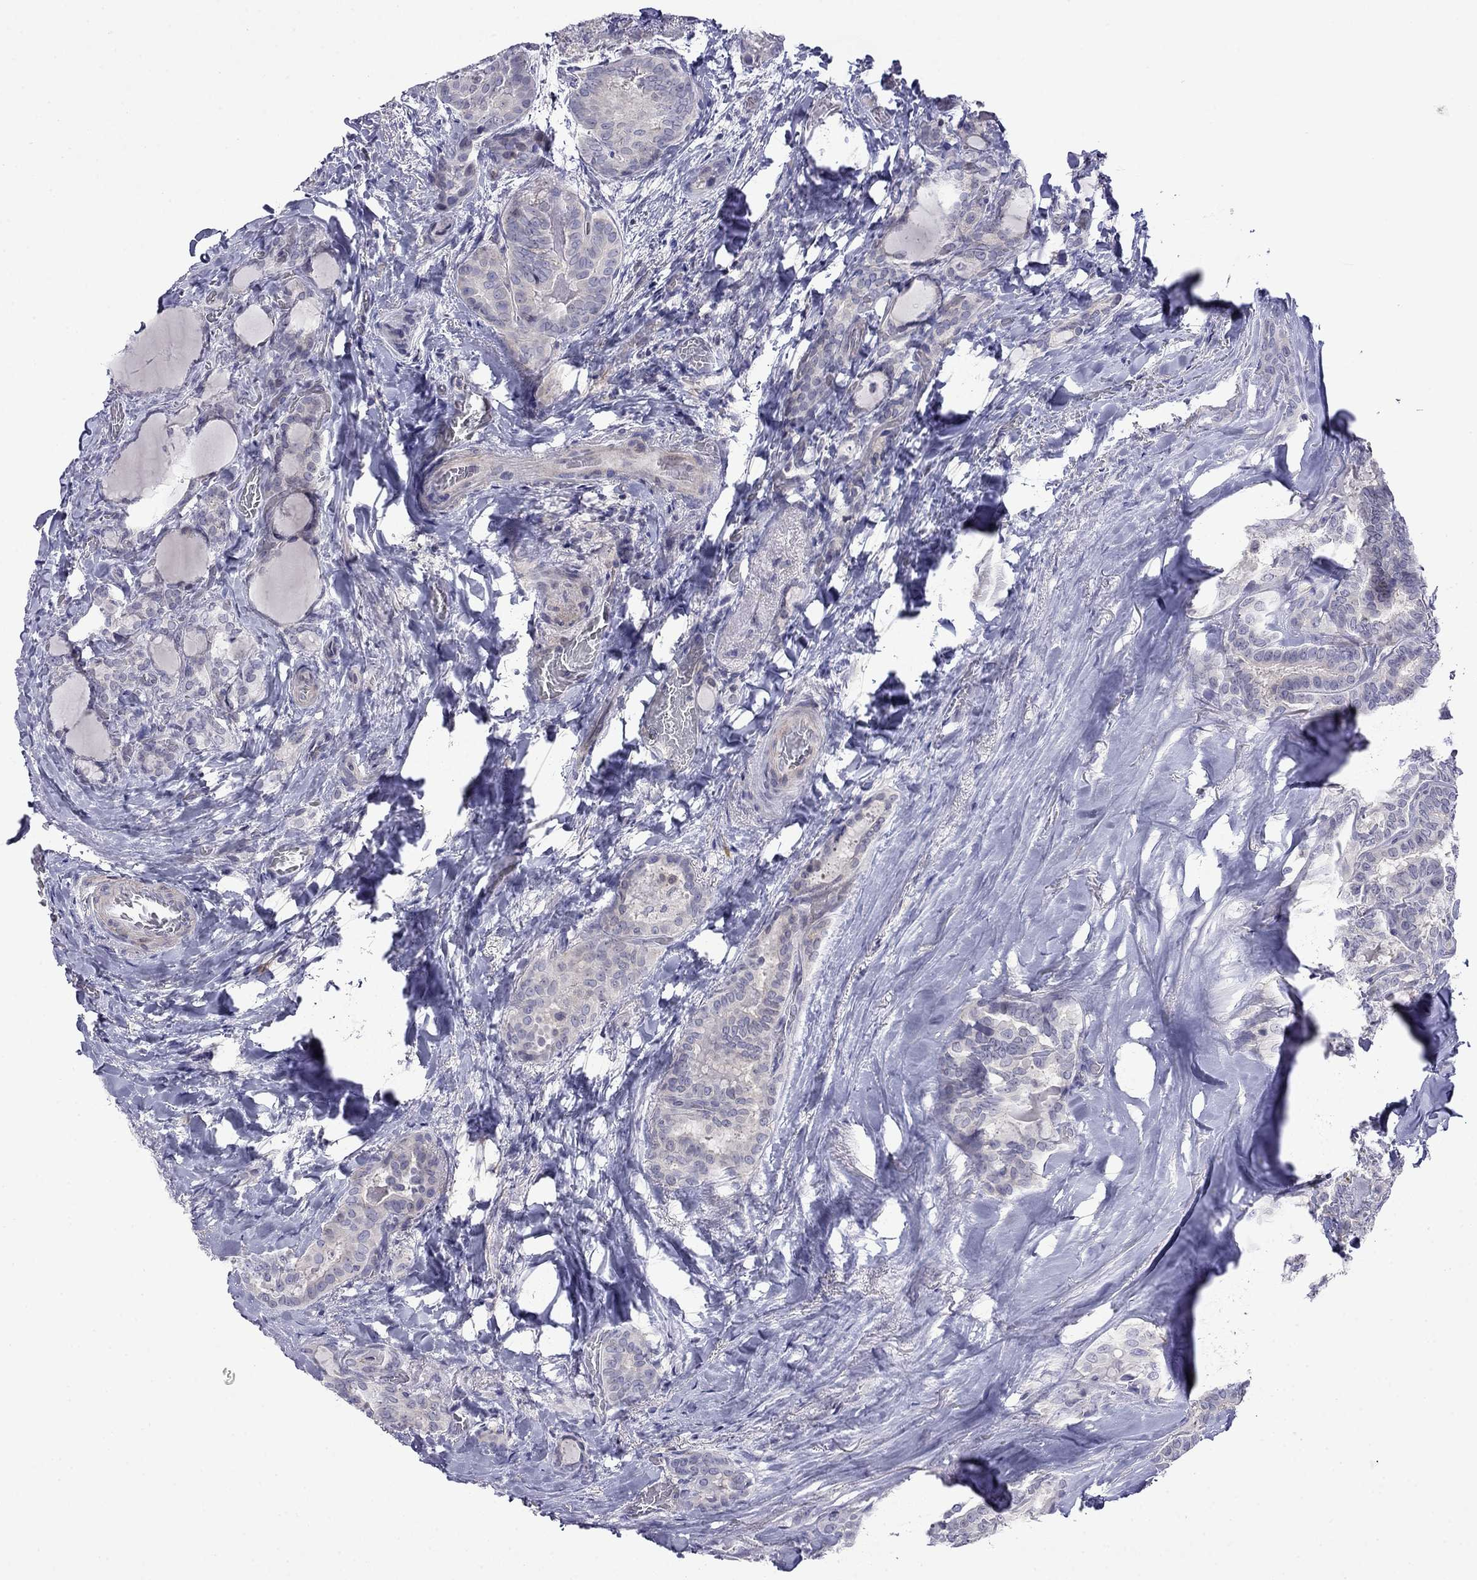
{"staining": {"intensity": "negative", "quantity": "none", "location": "none"}, "tissue": "thyroid cancer", "cell_type": "Tumor cells", "image_type": "cancer", "snomed": [{"axis": "morphology", "description": "Papillary adenocarcinoma, NOS"}, {"axis": "topography", "description": "Thyroid gland"}], "caption": "An immunohistochemistry (IHC) histopathology image of thyroid cancer (papillary adenocarcinoma) is shown. There is no staining in tumor cells of thyroid cancer (papillary adenocarcinoma). The staining was performed using DAB to visualize the protein expression in brown, while the nuclei were stained in blue with hematoxylin (Magnification: 20x).", "gene": "PRR18", "patient": {"sex": "female", "age": 39}}